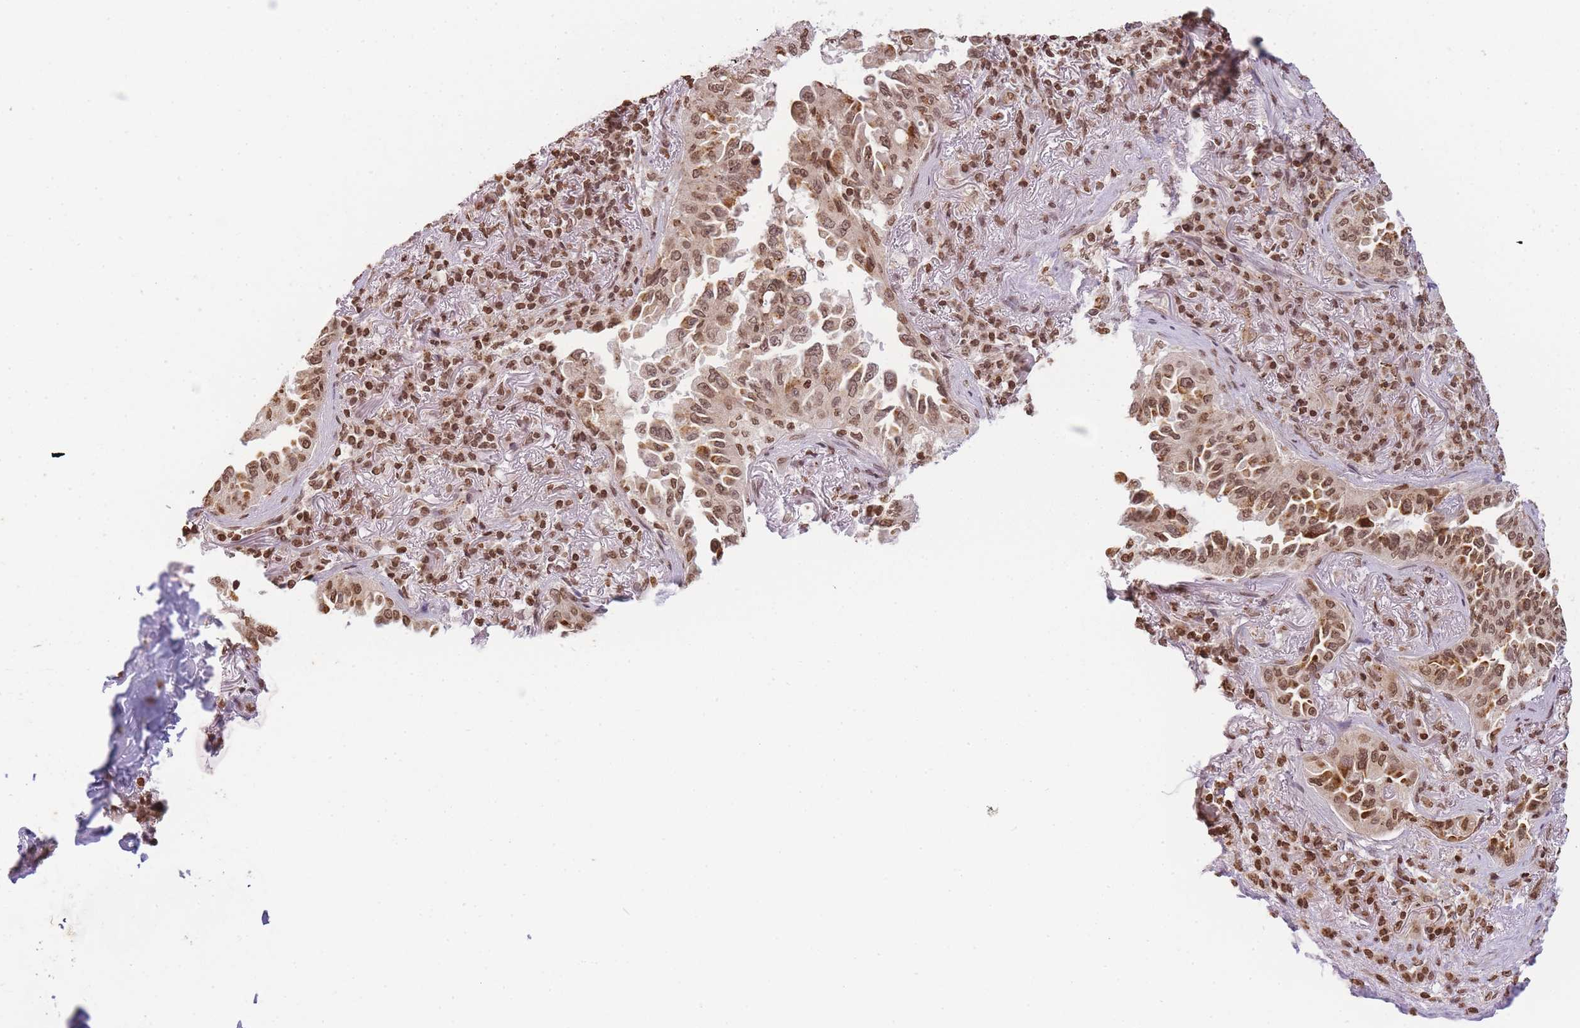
{"staining": {"intensity": "moderate", "quantity": ">75%", "location": "nuclear"}, "tissue": "lung cancer", "cell_type": "Tumor cells", "image_type": "cancer", "snomed": [{"axis": "morphology", "description": "Adenocarcinoma, NOS"}, {"axis": "topography", "description": "Lung"}], "caption": "An IHC photomicrograph of neoplastic tissue is shown. Protein staining in brown shows moderate nuclear positivity in lung adenocarcinoma within tumor cells.", "gene": "WWTR1", "patient": {"sex": "female", "age": 69}}